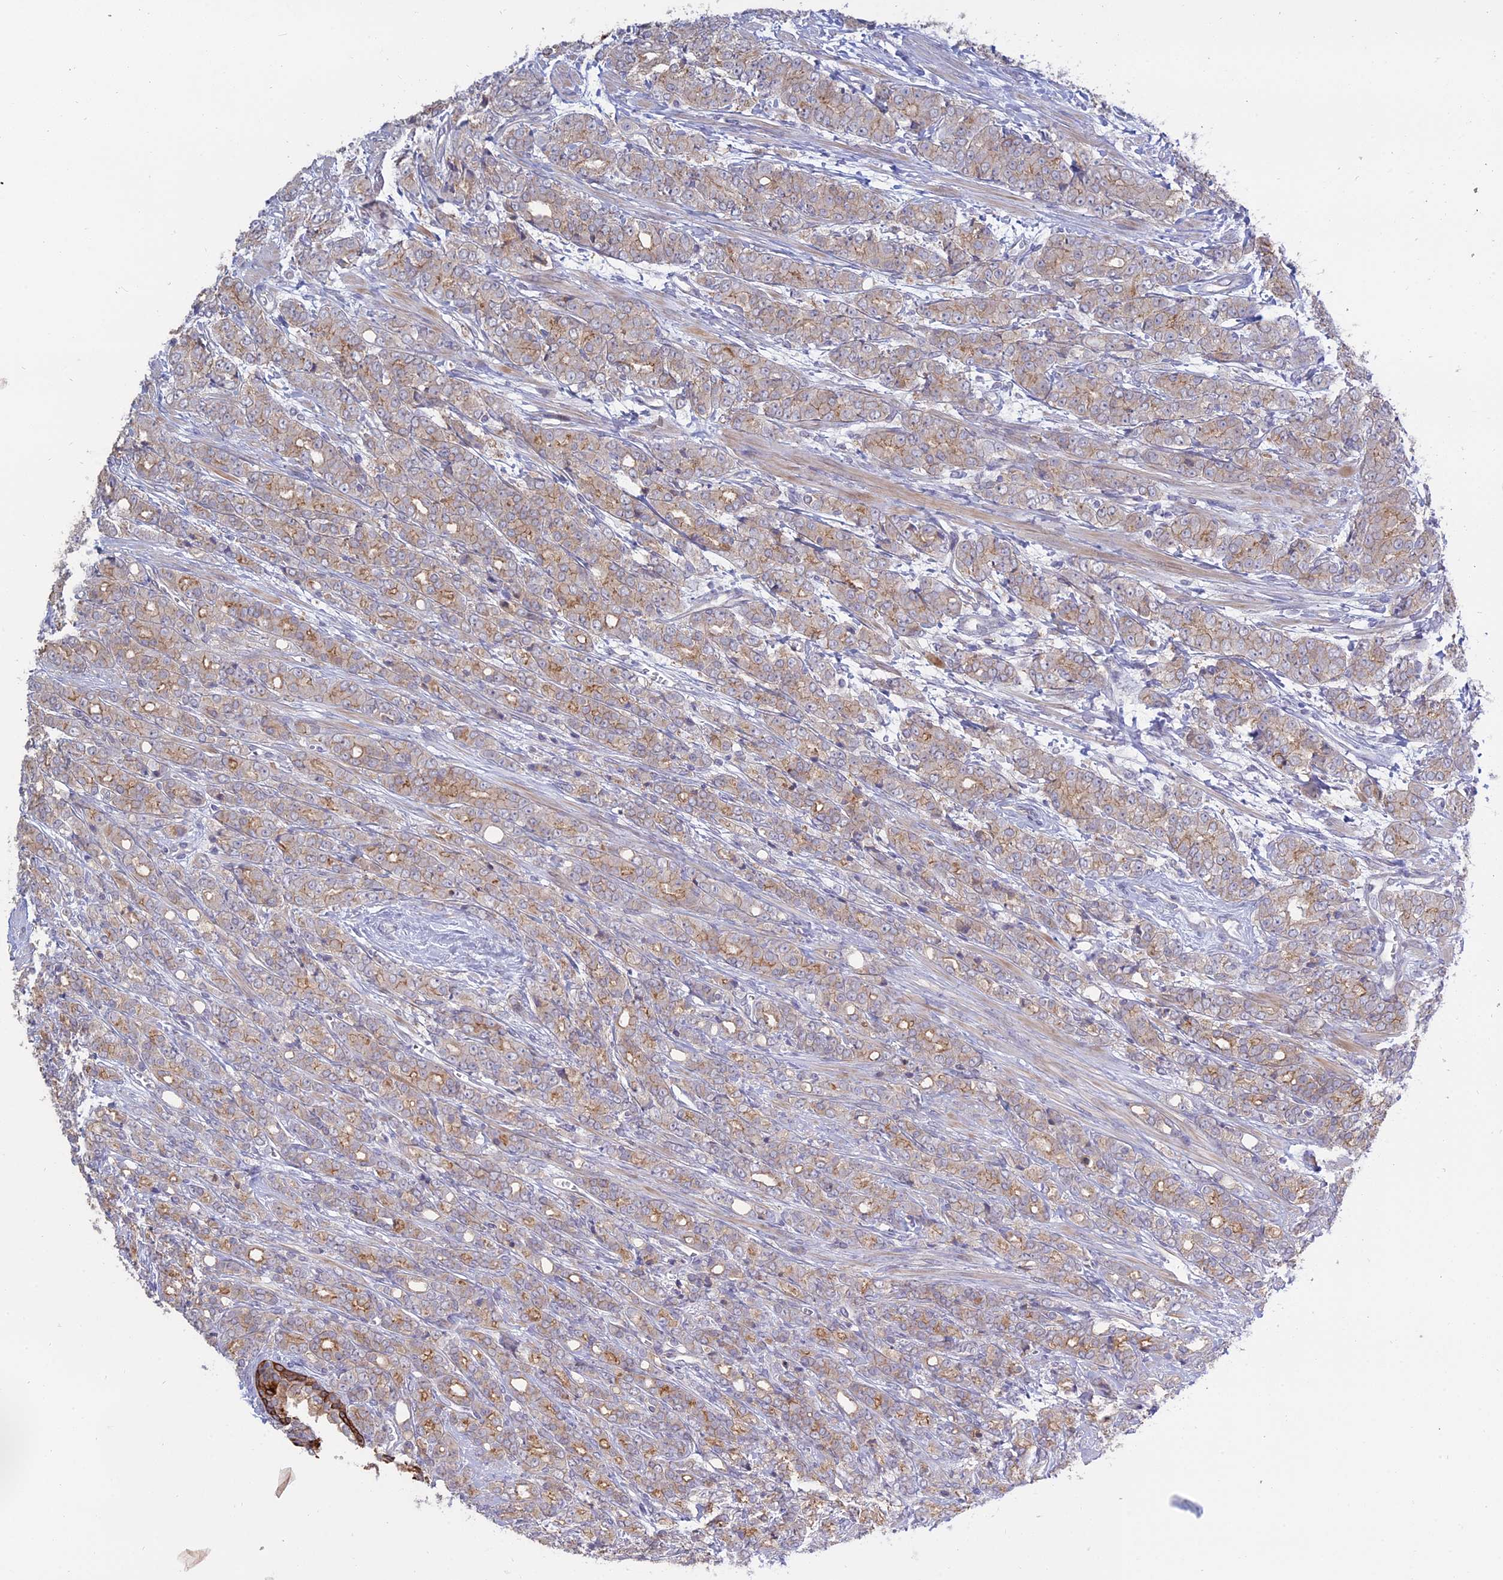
{"staining": {"intensity": "moderate", "quantity": "25%-75%", "location": "cytoplasmic/membranous"}, "tissue": "prostate cancer", "cell_type": "Tumor cells", "image_type": "cancer", "snomed": [{"axis": "morphology", "description": "Adenocarcinoma, High grade"}, {"axis": "topography", "description": "Prostate"}], "caption": "Prostate cancer was stained to show a protein in brown. There is medium levels of moderate cytoplasmic/membranous staining in approximately 25%-75% of tumor cells.", "gene": "MYO5B", "patient": {"sex": "male", "age": 62}}